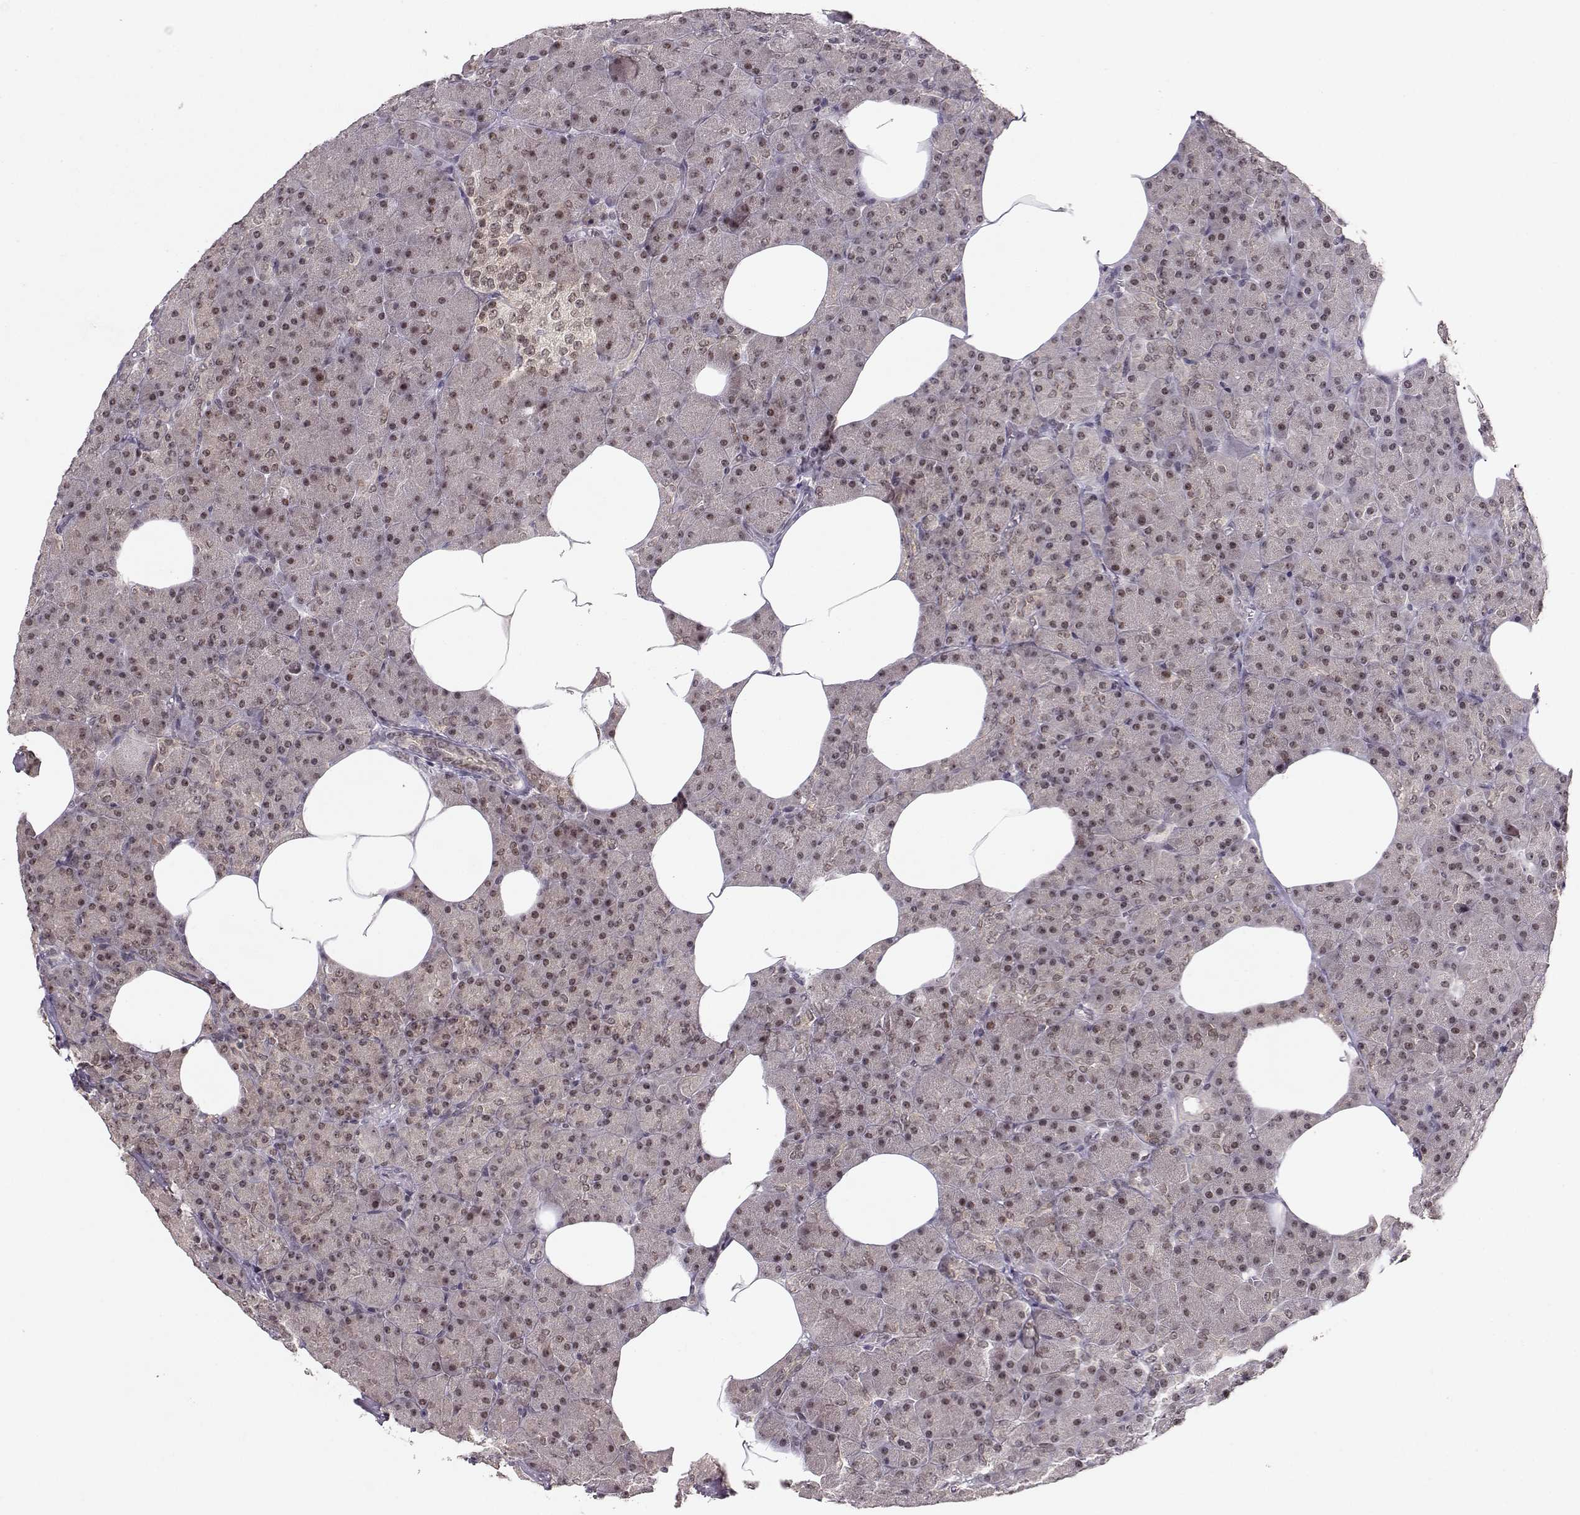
{"staining": {"intensity": "moderate", "quantity": "<25%", "location": "nuclear"}, "tissue": "pancreas", "cell_type": "Exocrine glandular cells", "image_type": "normal", "snomed": [{"axis": "morphology", "description": "Normal tissue, NOS"}, {"axis": "topography", "description": "Pancreas"}], "caption": "Immunohistochemistry (IHC) (DAB (3,3'-diaminobenzidine)) staining of benign pancreas reveals moderate nuclear protein positivity in about <25% of exocrine glandular cells. (DAB (3,3'-diaminobenzidine) IHC with brightfield microscopy, high magnification).", "gene": "CSNK2A1", "patient": {"sex": "female", "age": 45}}